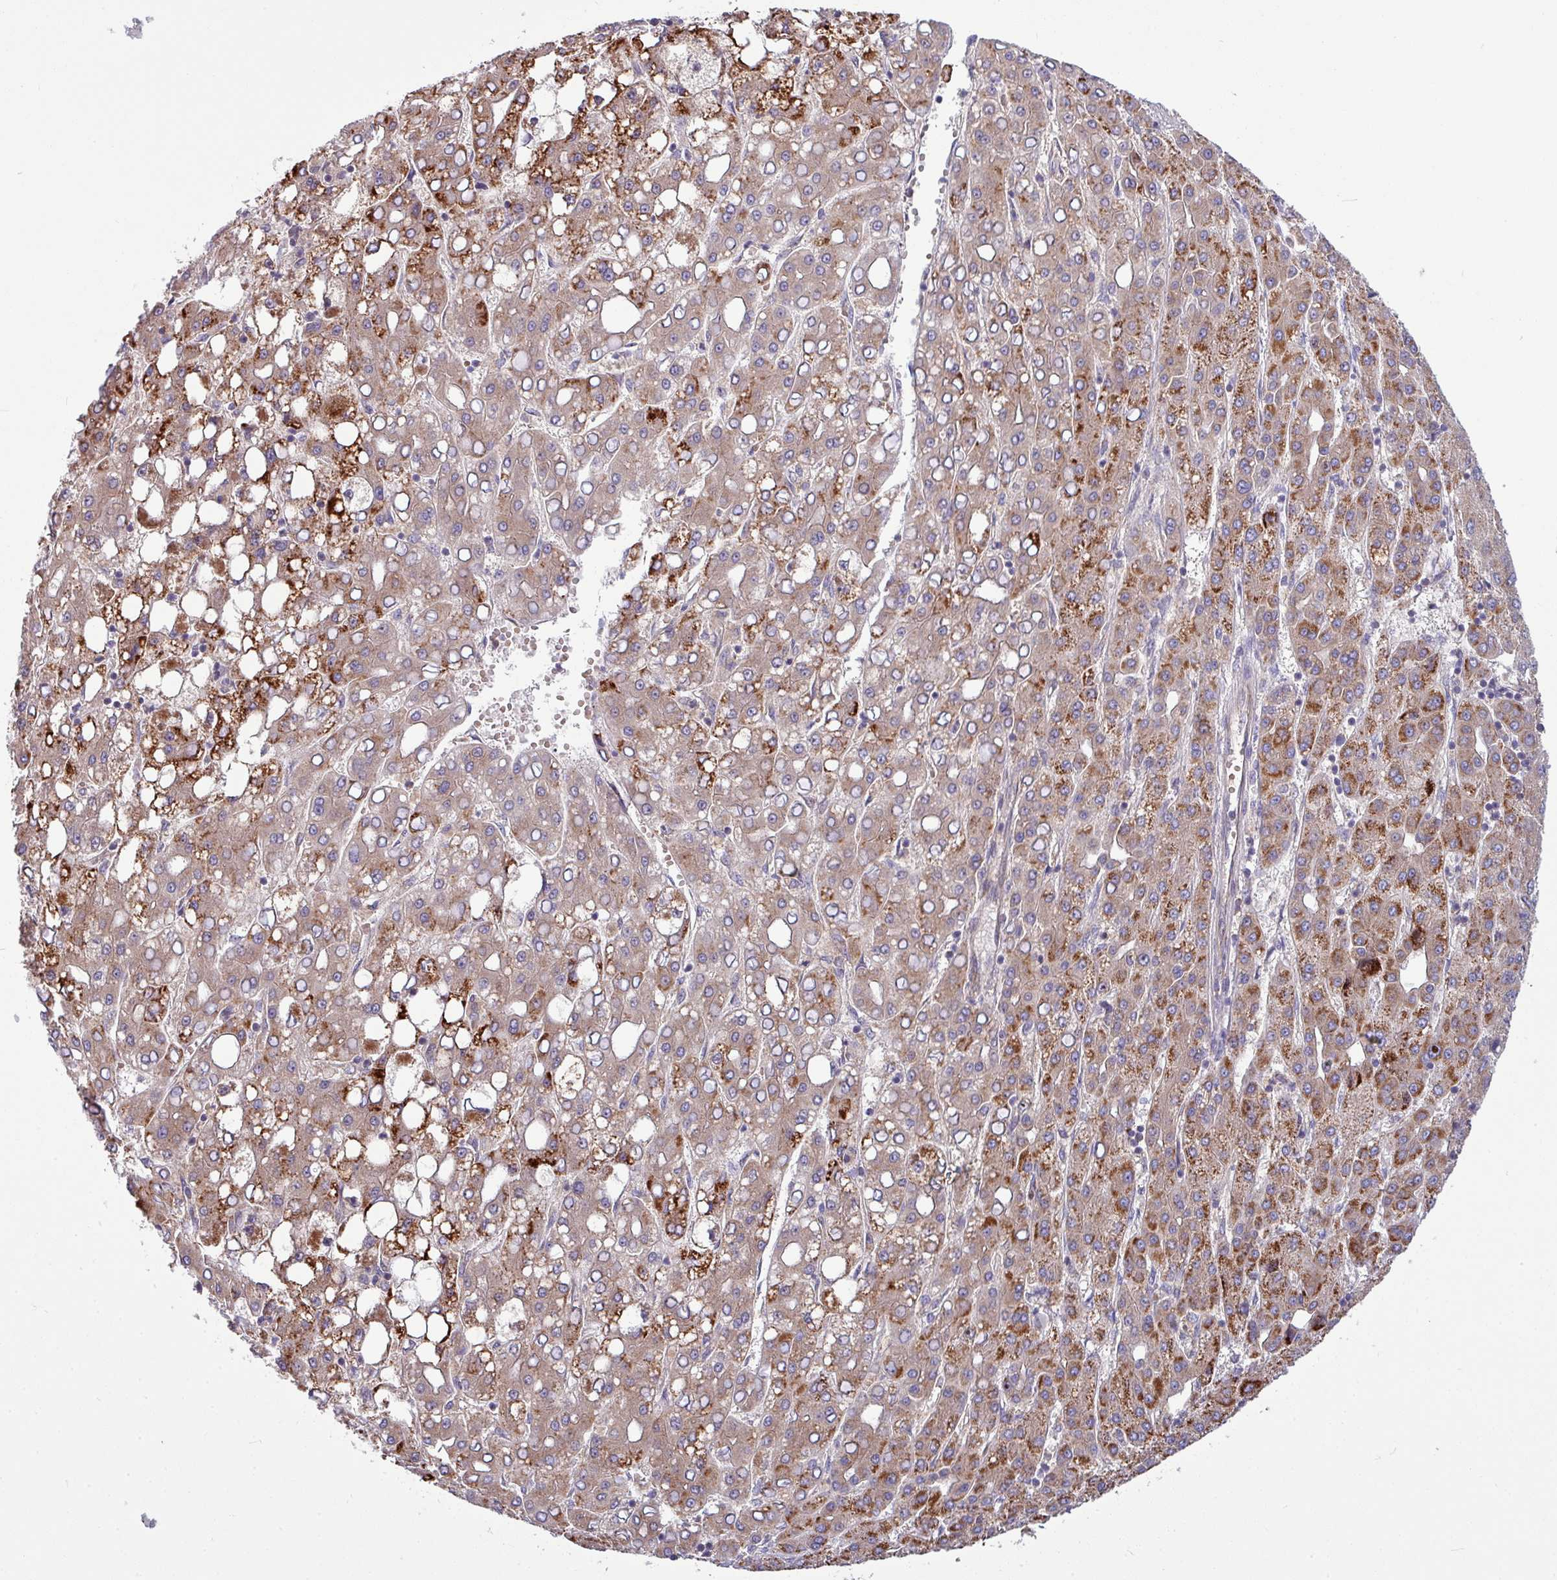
{"staining": {"intensity": "strong", "quantity": "25%-75%", "location": "cytoplasmic/membranous"}, "tissue": "liver cancer", "cell_type": "Tumor cells", "image_type": "cancer", "snomed": [{"axis": "morphology", "description": "Carcinoma, Hepatocellular, NOS"}, {"axis": "topography", "description": "Liver"}], "caption": "The immunohistochemical stain highlights strong cytoplasmic/membranous positivity in tumor cells of hepatocellular carcinoma (liver) tissue.", "gene": "LSM12", "patient": {"sex": "male", "age": 65}}